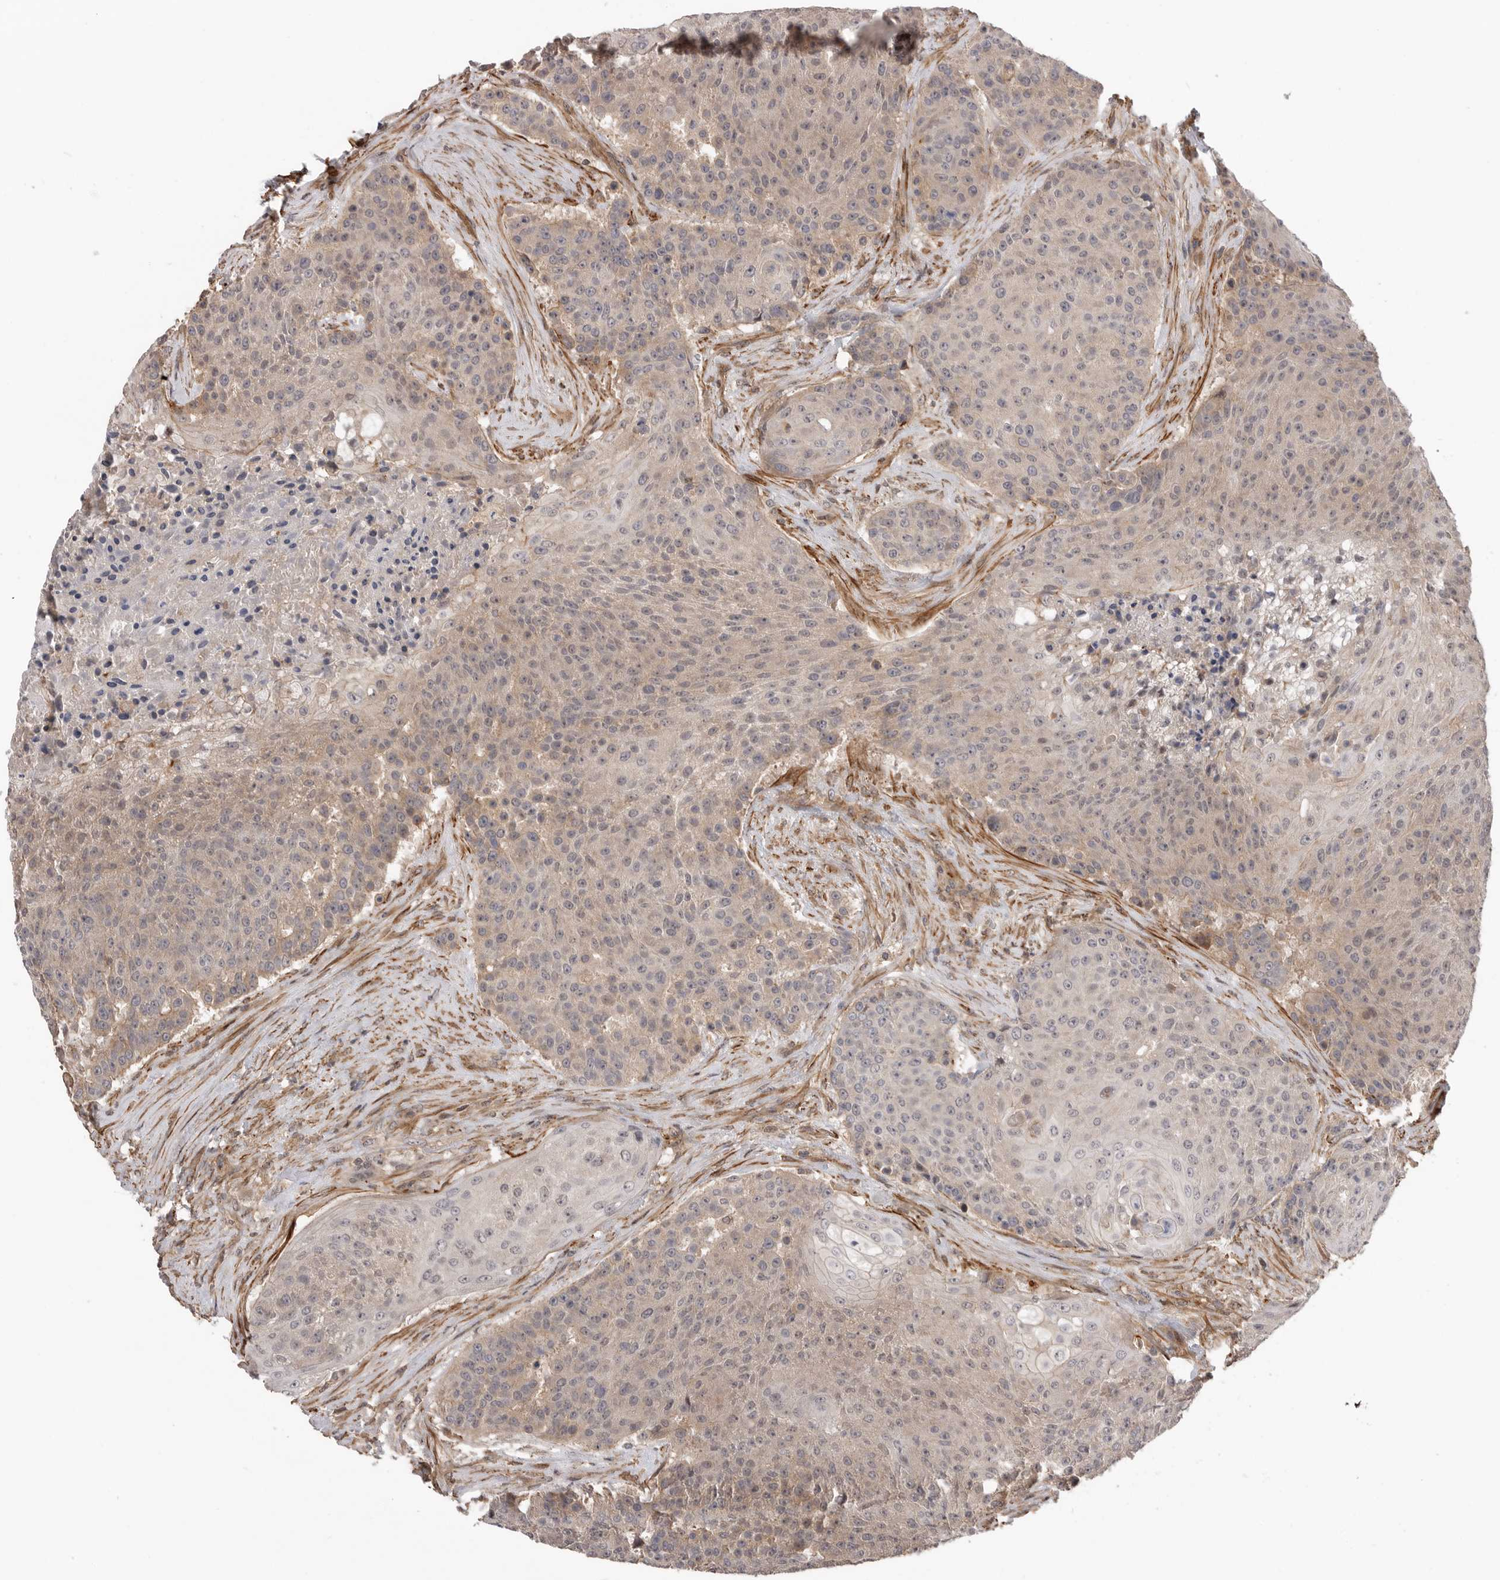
{"staining": {"intensity": "weak", "quantity": "<25%", "location": "cytoplasmic/membranous,nuclear"}, "tissue": "urothelial cancer", "cell_type": "Tumor cells", "image_type": "cancer", "snomed": [{"axis": "morphology", "description": "Urothelial carcinoma, High grade"}, {"axis": "topography", "description": "Urinary bladder"}], "caption": "The micrograph reveals no staining of tumor cells in high-grade urothelial carcinoma.", "gene": "TRIM56", "patient": {"sex": "female", "age": 63}}